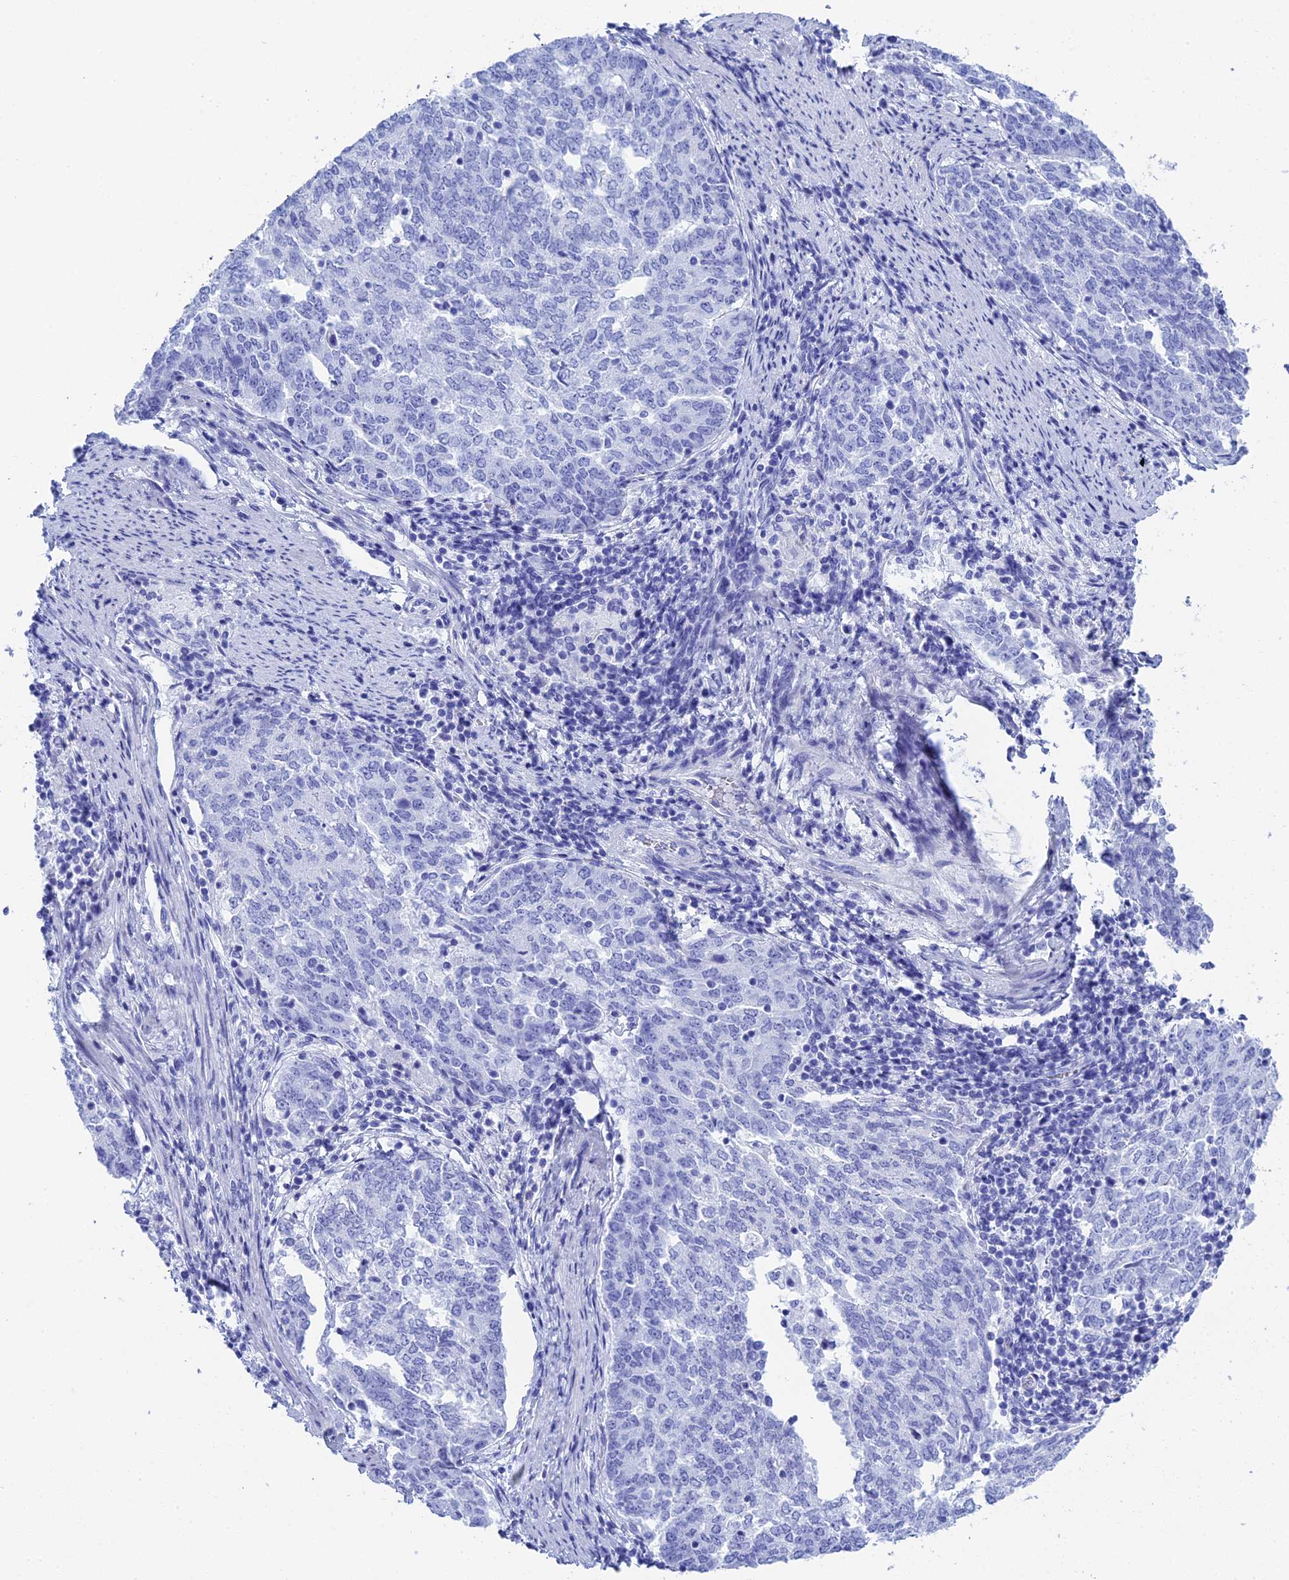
{"staining": {"intensity": "negative", "quantity": "none", "location": "none"}, "tissue": "endometrial cancer", "cell_type": "Tumor cells", "image_type": "cancer", "snomed": [{"axis": "morphology", "description": "Adenocarcinoma, NOS"}, {"axis": "topography", "description": "Endometrium"}], "caption": "Immunohistochemistry (IHC) photomicrograph of neoplastic tissue: human adenocarcinoma (endometrial) stained with DAB (3,3'-diaminobenzidine) exhibits no significant protein positivity in tumor cells.", "gene": "TEX101", "patient": {"sex": "female", "age": 80}}